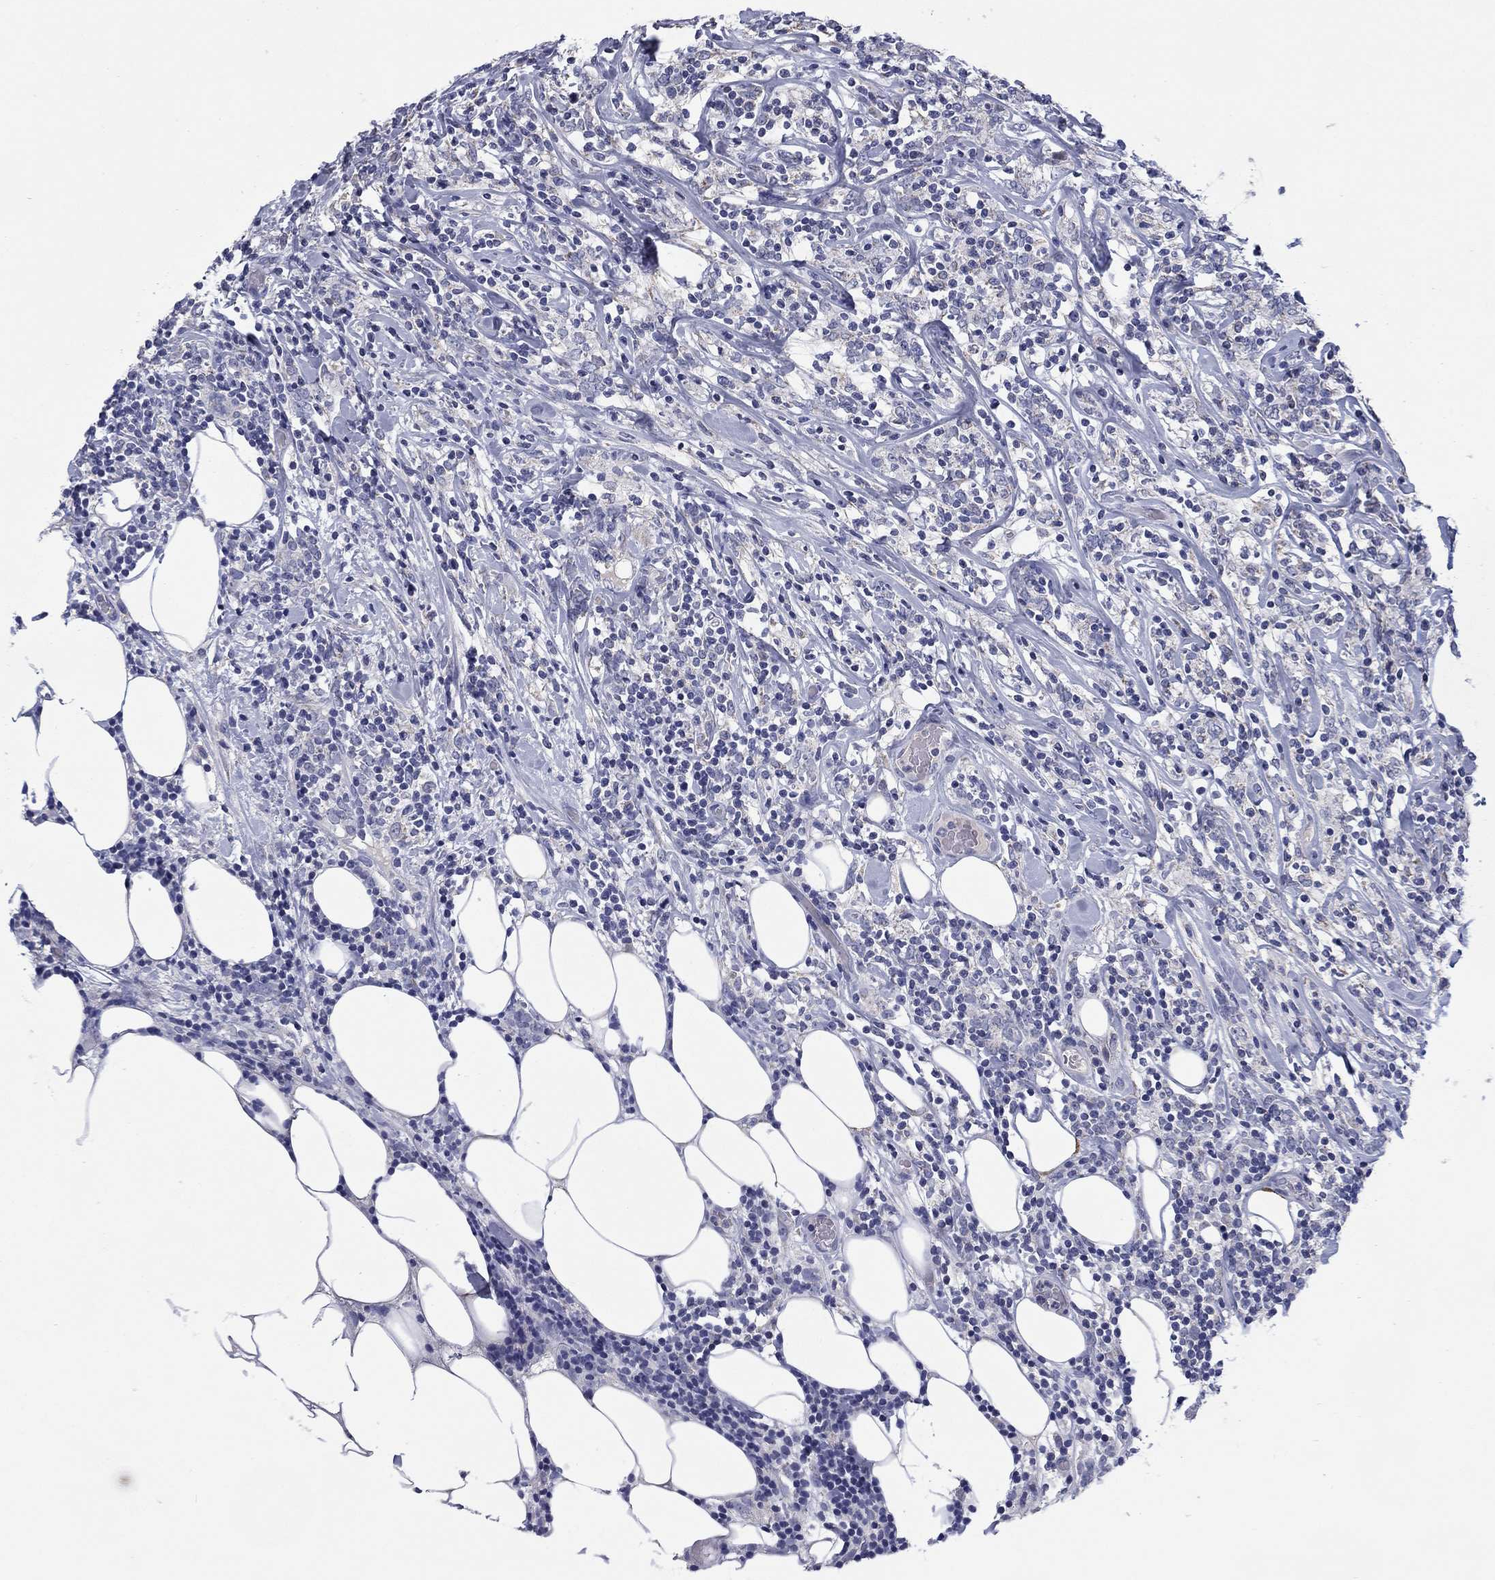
{"staining": {"intensity": "negative", "quantity": "none", "location": "none"}, "tissue": "lymphoma", "cell_type": "Tumor cells", "image_type": "cancer", "snomed": [{"axis": "morphology", "description": "Malignant lymphoma, non-Hodgkin's type, High grade"}, {"axis": "topography", "description": "Lymph node"}], "caption": "Immunohistochemistry (IHC) of human high-grade malignant lymphoma, non-Hodgkin's type displays no staining in tumor cells.", "gene": "FRK", "patient": {"sex": "female", "age": 84}}